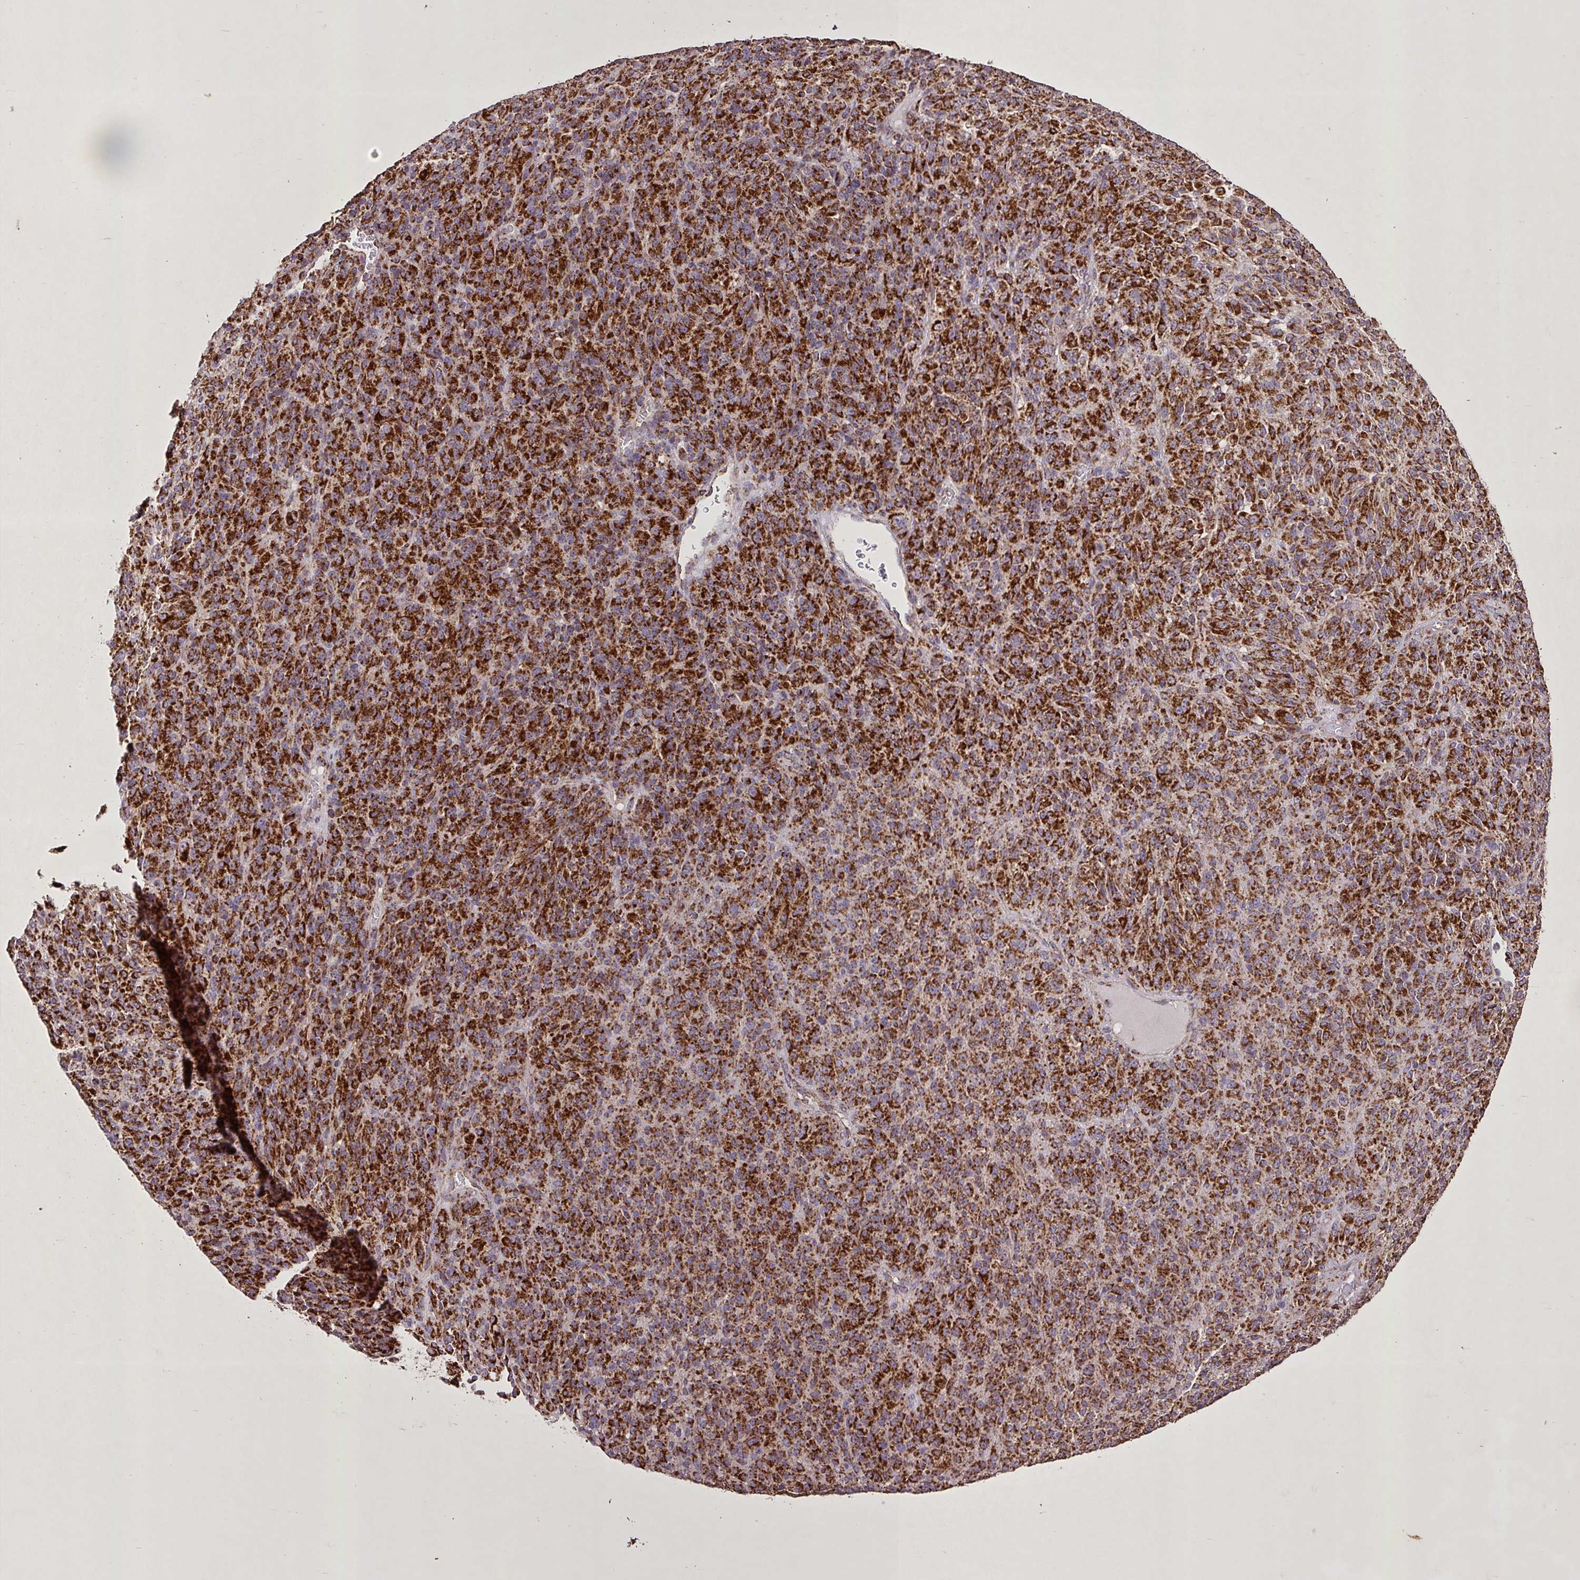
{"staining": {"intensity": "strong", "quantity": ">75%", "location": "cytoplasmic/membranous"}, "tissue": "melanoma", "cell_type": "Tumor cells", "image_type": "cancer", "snomed": [{"axis": "morphology", "description": "Malignant melanoma, Metastatic site"}, {"axis": "topography", "description": "Brain"}], "caption": "High-power microscopy captured an IHC image of malignant melanoma (metastatic site), revealing strong cytoplasmic/membranous positivity in about >75% of tumor cells.", "gene": "AGK", "patient": {"sex": "female", "age": 56}}